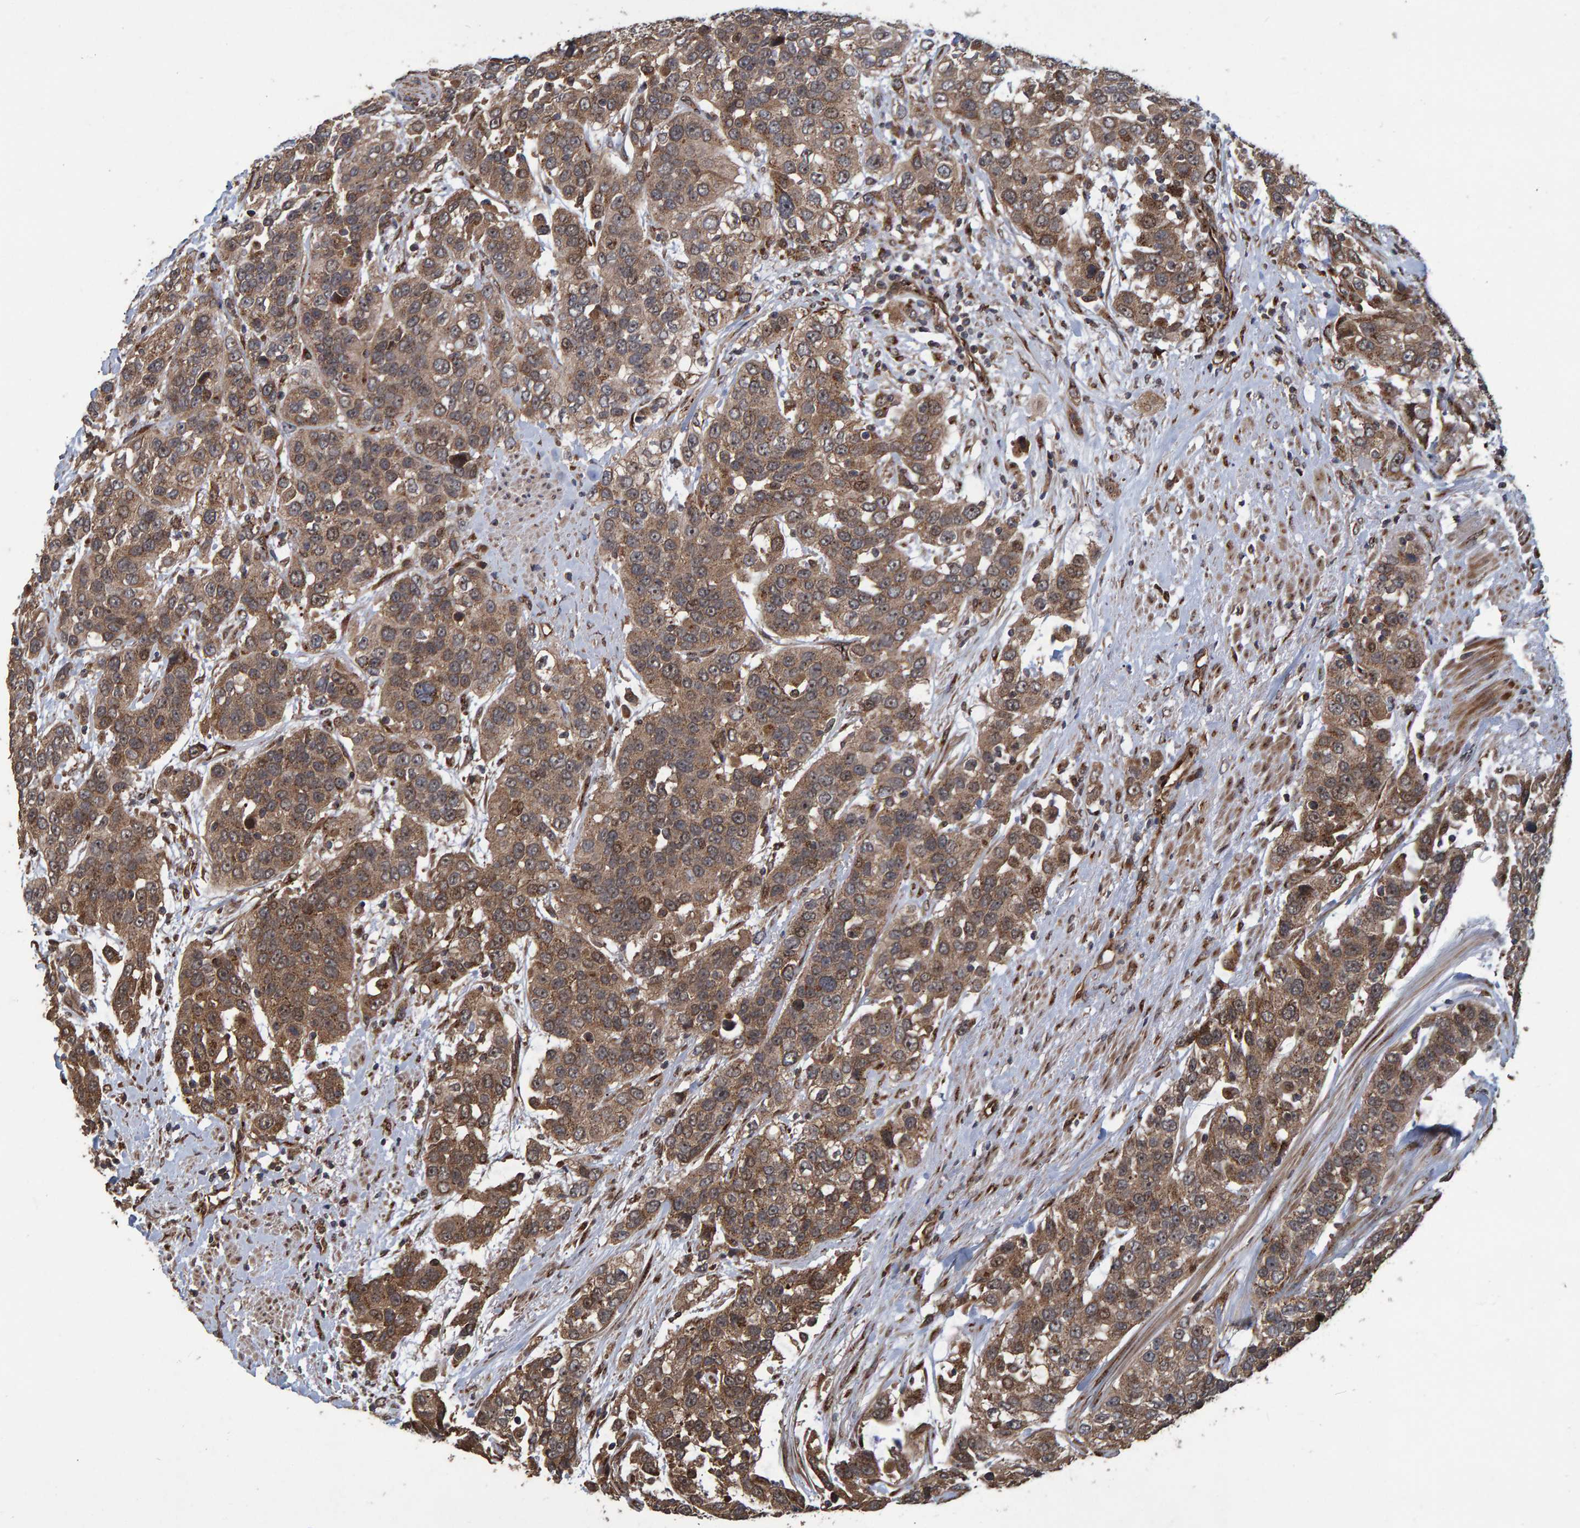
{"staining": {"intensity": "moderate", "quantity": ">75%", "location": "cytoplasmic/membranous,nuclear"}, "tissue": "urothelial cancer", "cell_type": "Tumor cells", "image_type": "cancer", "snomed": [{"axis": "morphology", "description": "Urothelial carcinoma, High grade"}, {"axis": "topography", "description": "Urinary bladder"}], "caption": "High-magnification brightfield microscopy of urothelial cancer stained with DAB (3,3'-diaminobenzidine) (brown) and counterstained with hematoxylin (blue). tumor cells exhibit moderate cytoplasmic/membranous and nuclear expression is present in approximately>75% of cells.", "gene": "TRIM68", "patient": {"sex": "female", "age": 80}}